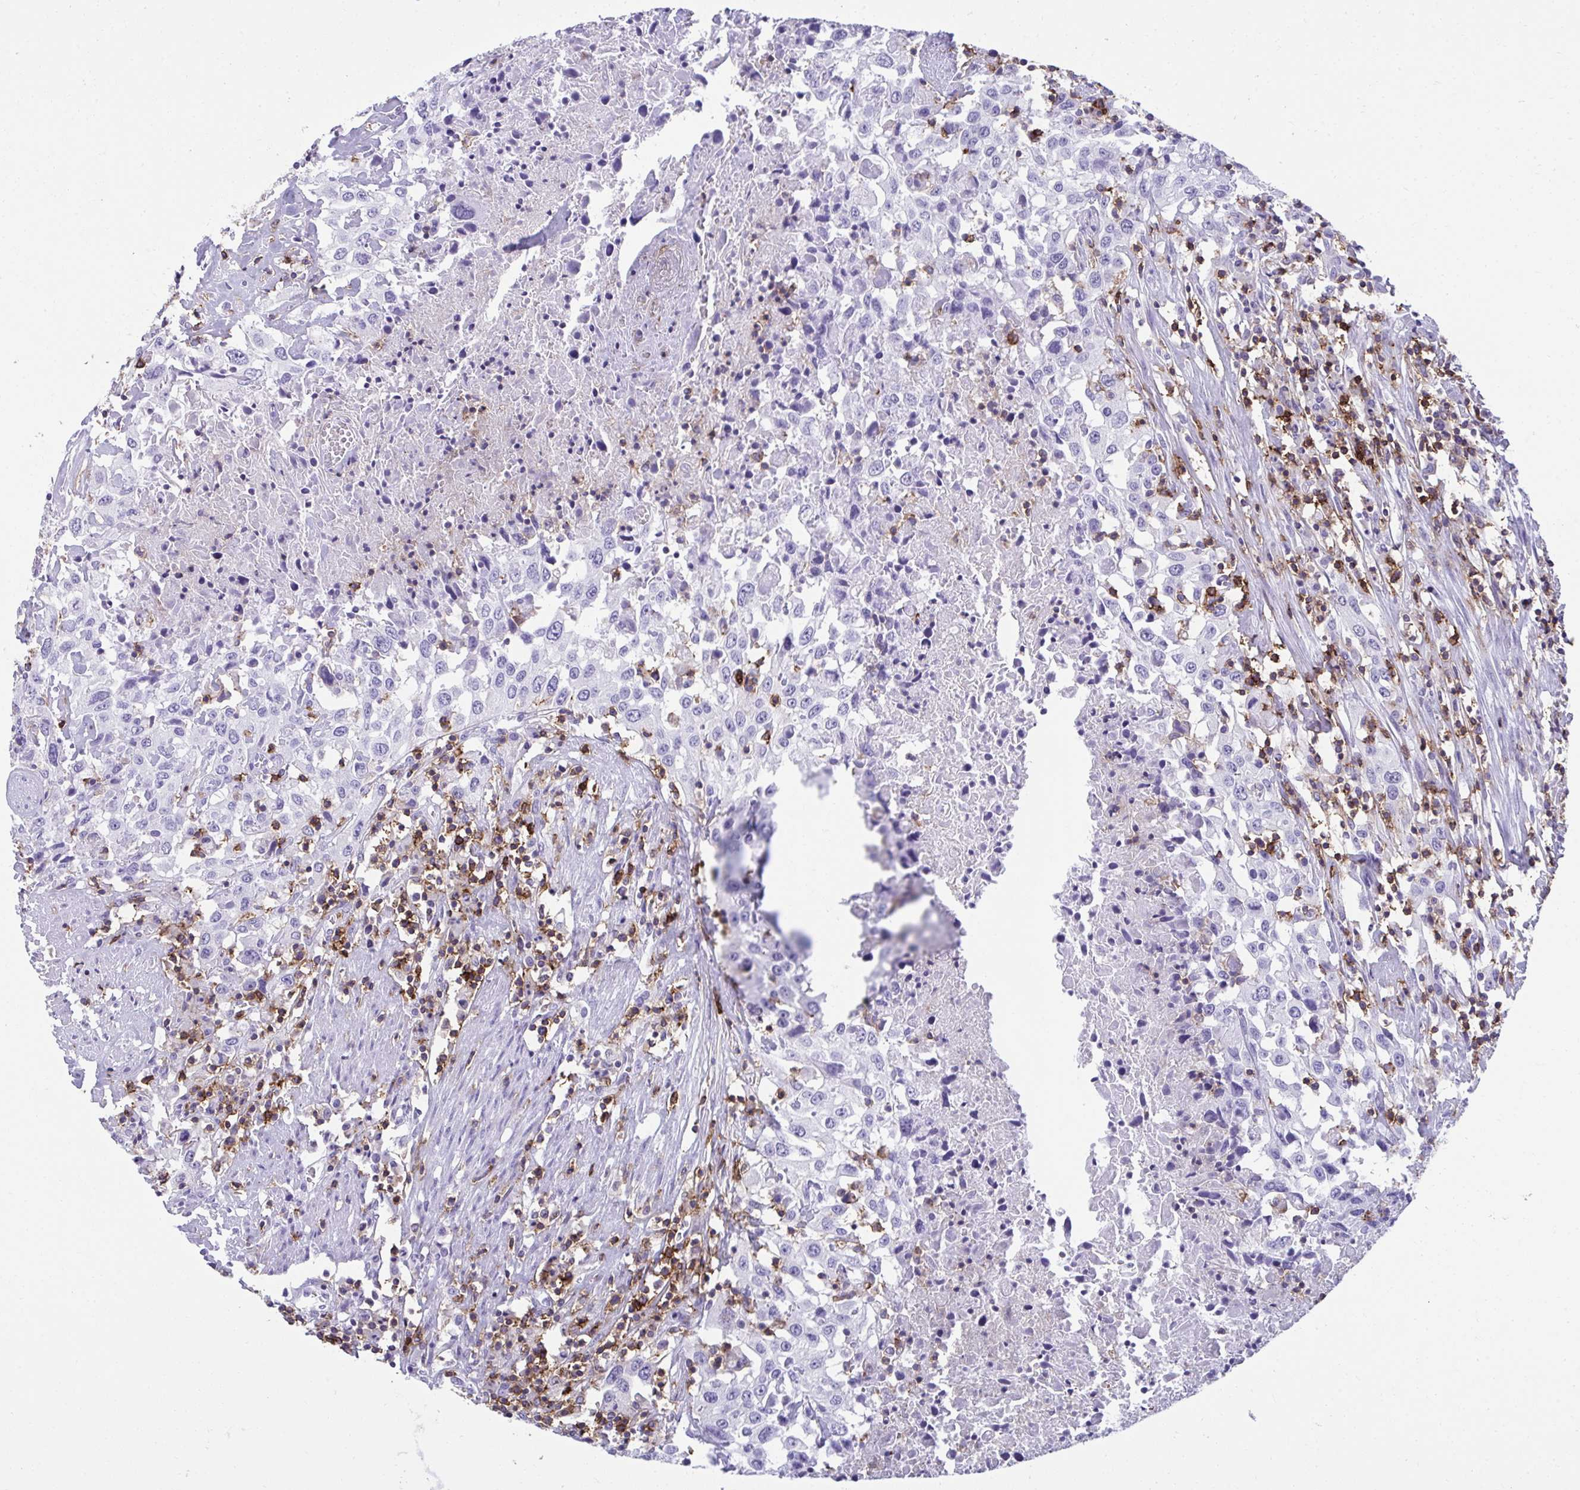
{"staining": {"intensity": "negative", "quantity": "none", "location": "none"}, "tissue": "urothelial cancer", "cell_type": "Tumor cells", "image_type": "cancer", "snomed": [{"axis": "morphology", "description": "Urothelial carcinoma, High grade"}, {"axis": "topography", "description": "Urinary bladder"}], "caption": "Immunohistochemistry of human urothelial cancer exhibits no expression in tumor cells.", "gene": "SPN", "patient": {"sex": "male", "age": 61}}